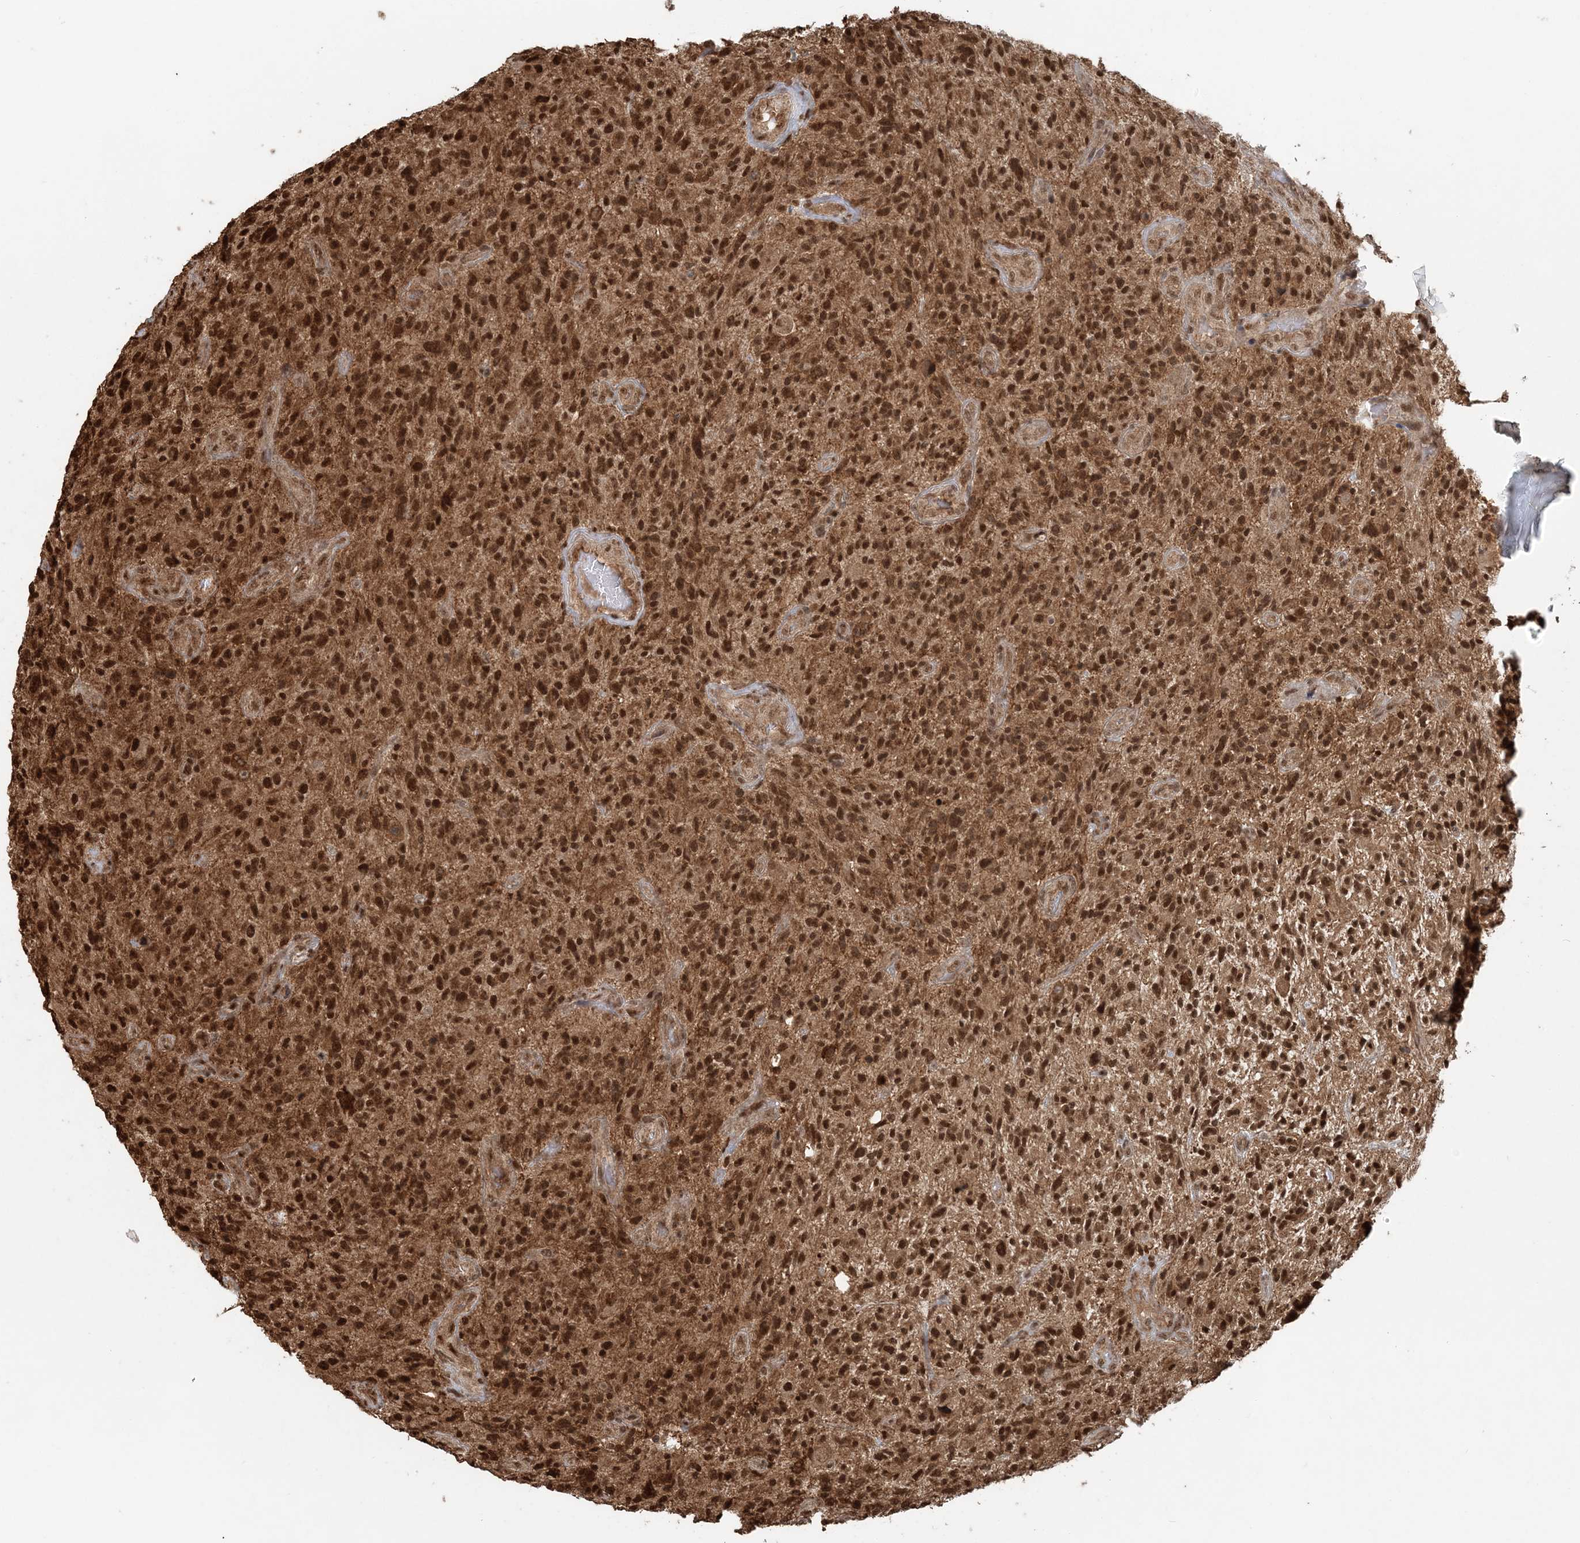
{"staining": {"intensity": "moderate", "quantity": ">75%", "location": "nuclear"}, "tissue": "glioma", "cell_type": "Tumor cells", "image_type": "cancer", "snomed": [{"axis": "morphology", "description": "Glioma, malignant, High grade"}, {"axis": "topography", "description": "Brain"}], "caption": "Immunohistochemistry image of human malignant glioma (high-grade) stained for a protein (brown), which displays medium levels of moderate nuclear staining in approximately >75% of tumor cells.", "gene": "ARHGAP35", "patient": {"sex": "male", "age": 47}}